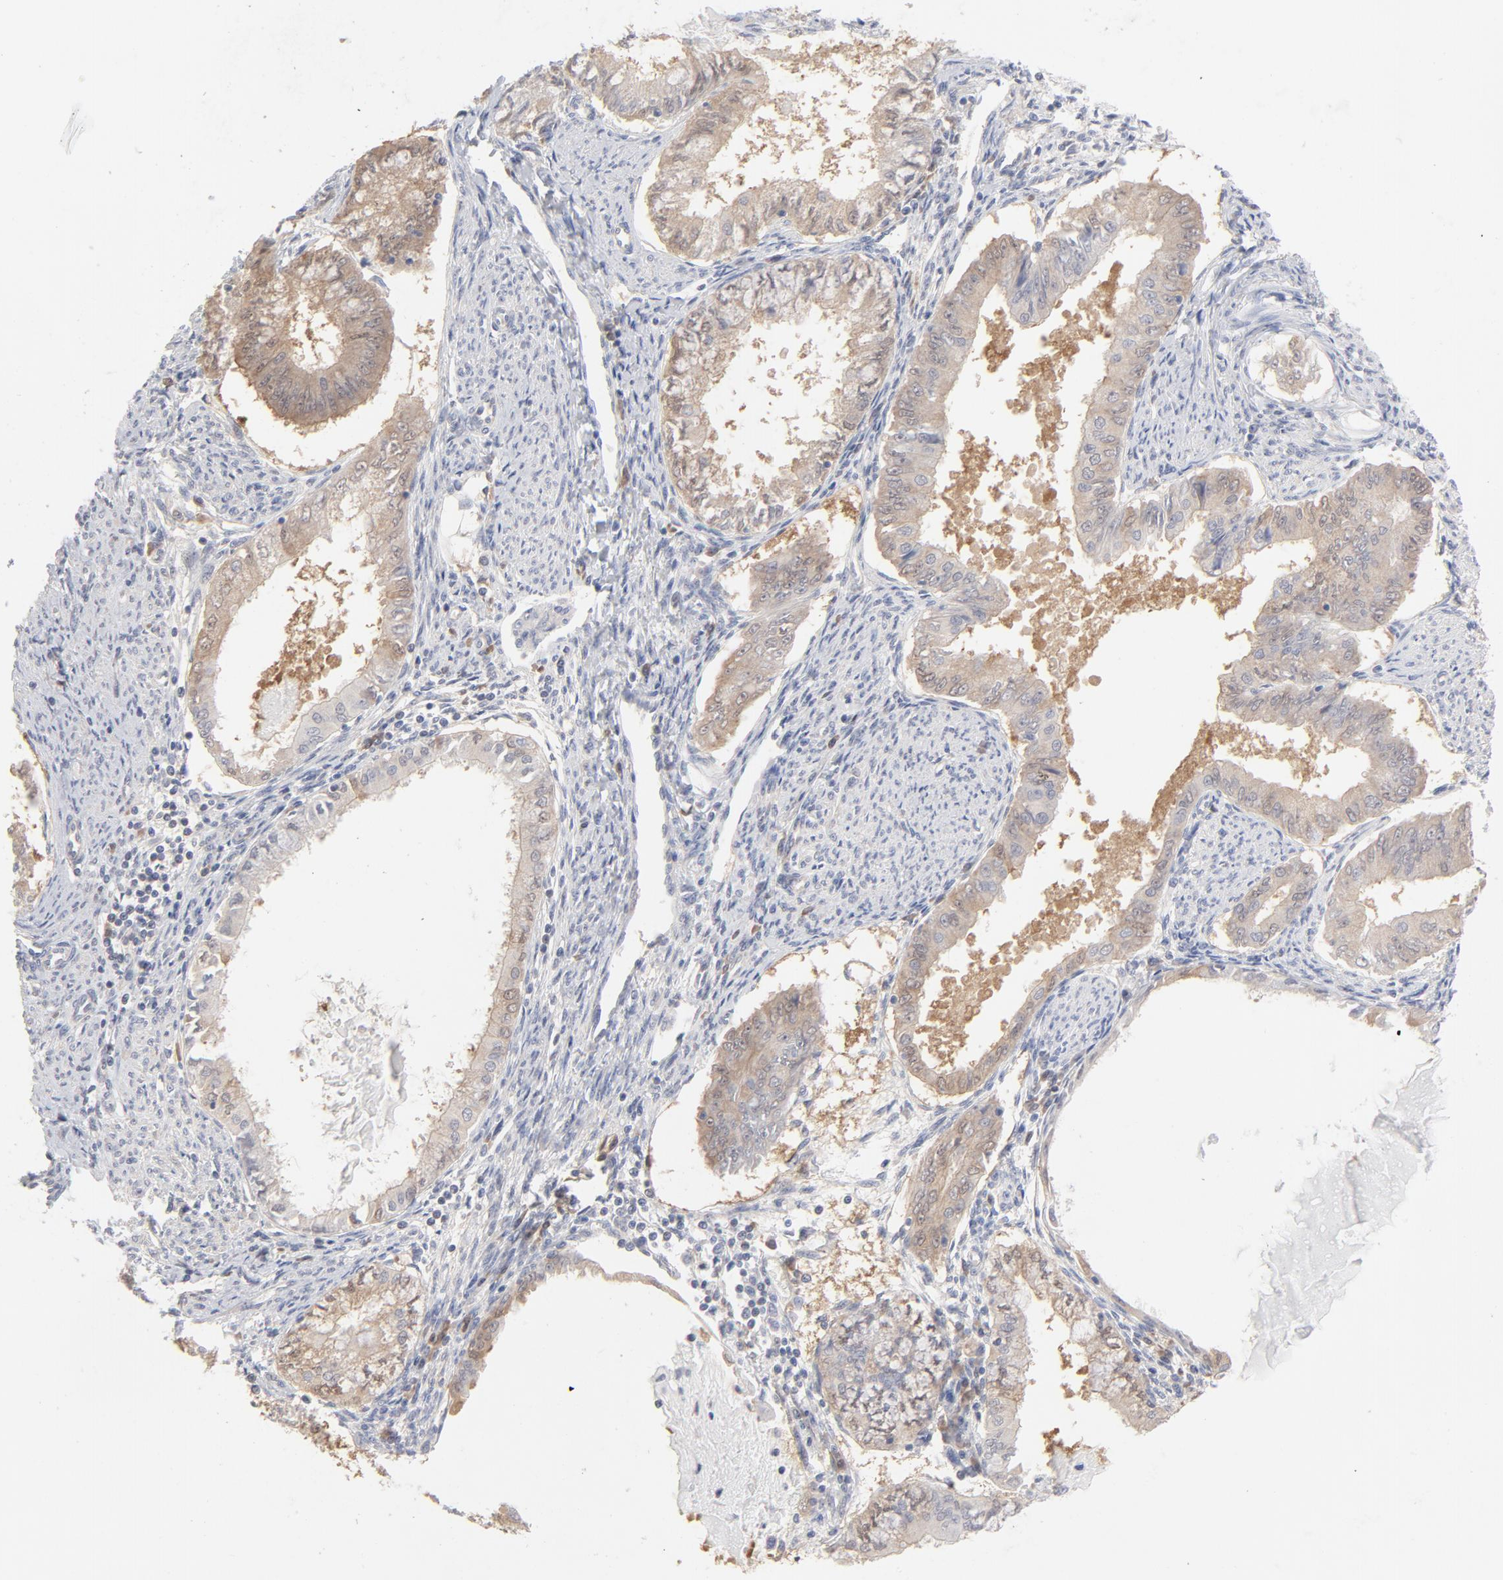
{"staining": {"intensity": "moderate", "quantity": "25%-75%", "location": "cytoplasmic/membranous"}, "tissue": "endometrial cancer", "cell_type": "Tumor cells", "image_type": "cancer", "snomed": [{"axis": "morphology", "description": "Adenocarcinoma, NOS"}, {"axis": "topography", "description": "Endometrium"}], "caption": "The photomicrograph exhibits immunohistochemical staining of endometrial cancer. There is moderate cytoplasmic/membranous staining is appreciated in approximately 25%-75% of tumor cells. (DAB IHC, brown staining for protein, blue staining for nuclei).", "gene": "MIF", "patient": {"sex": "female", "age": 76}}